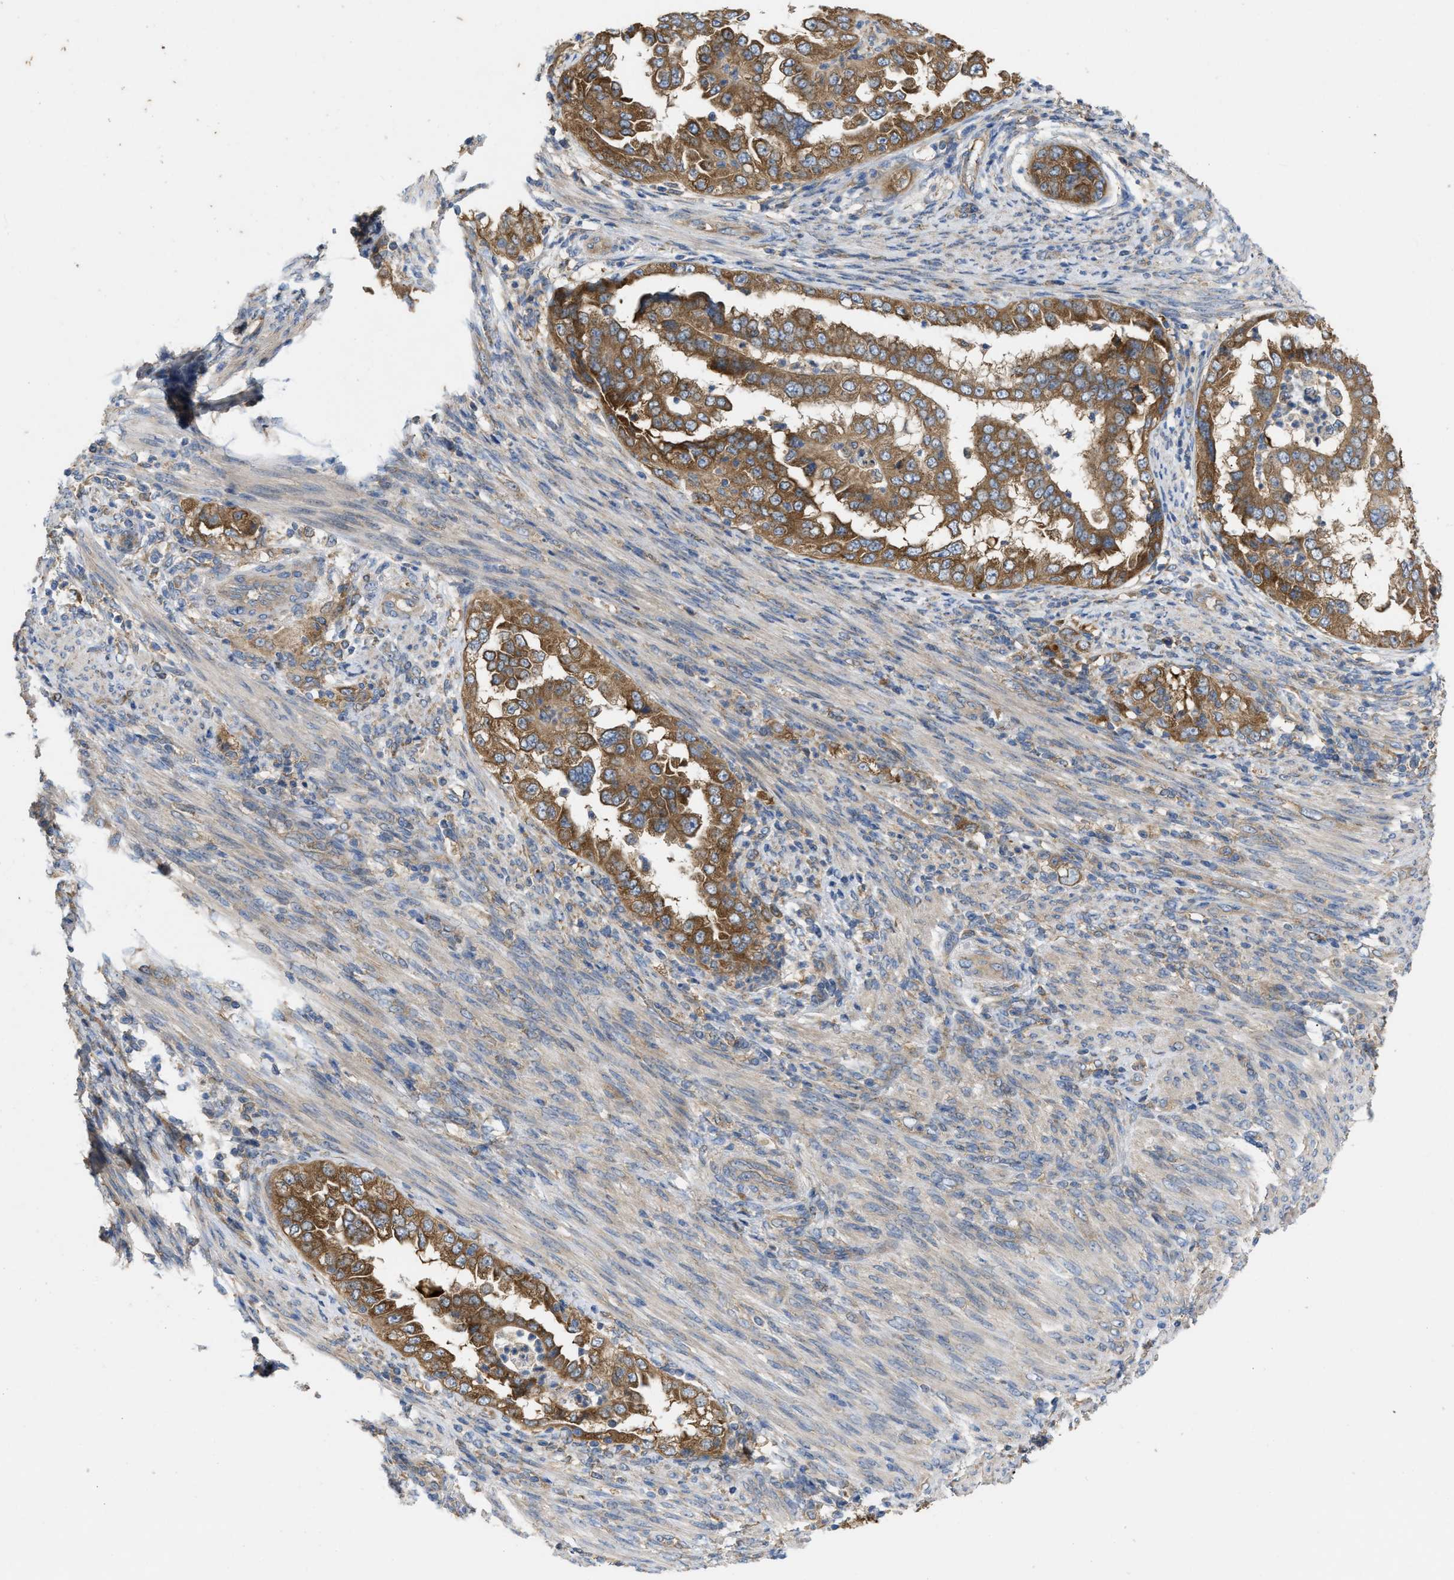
{"staining": {"intensity": "moderate", "quantity": ">75%", "location": "cytoplasmic/membranous"}, "tissue": "endometrial cancer", "cell_type": "Tumor cells", "image_type": "cancer", "snomed": [{"axis": "morphology", "description": "Adenocarcinoma, NOS"}, {"axis": "topography", "description": "Endometrium"}], "caption": "IHC photomicrograph of endometrial adenocarcinoma stained for a protein (brown), which displays medium levels of moderate cytoplasmic/membranous expression in about >75% of tumor cells.", "gene": "TMEM131", "patient": {"sex": "female", "age": 85}}